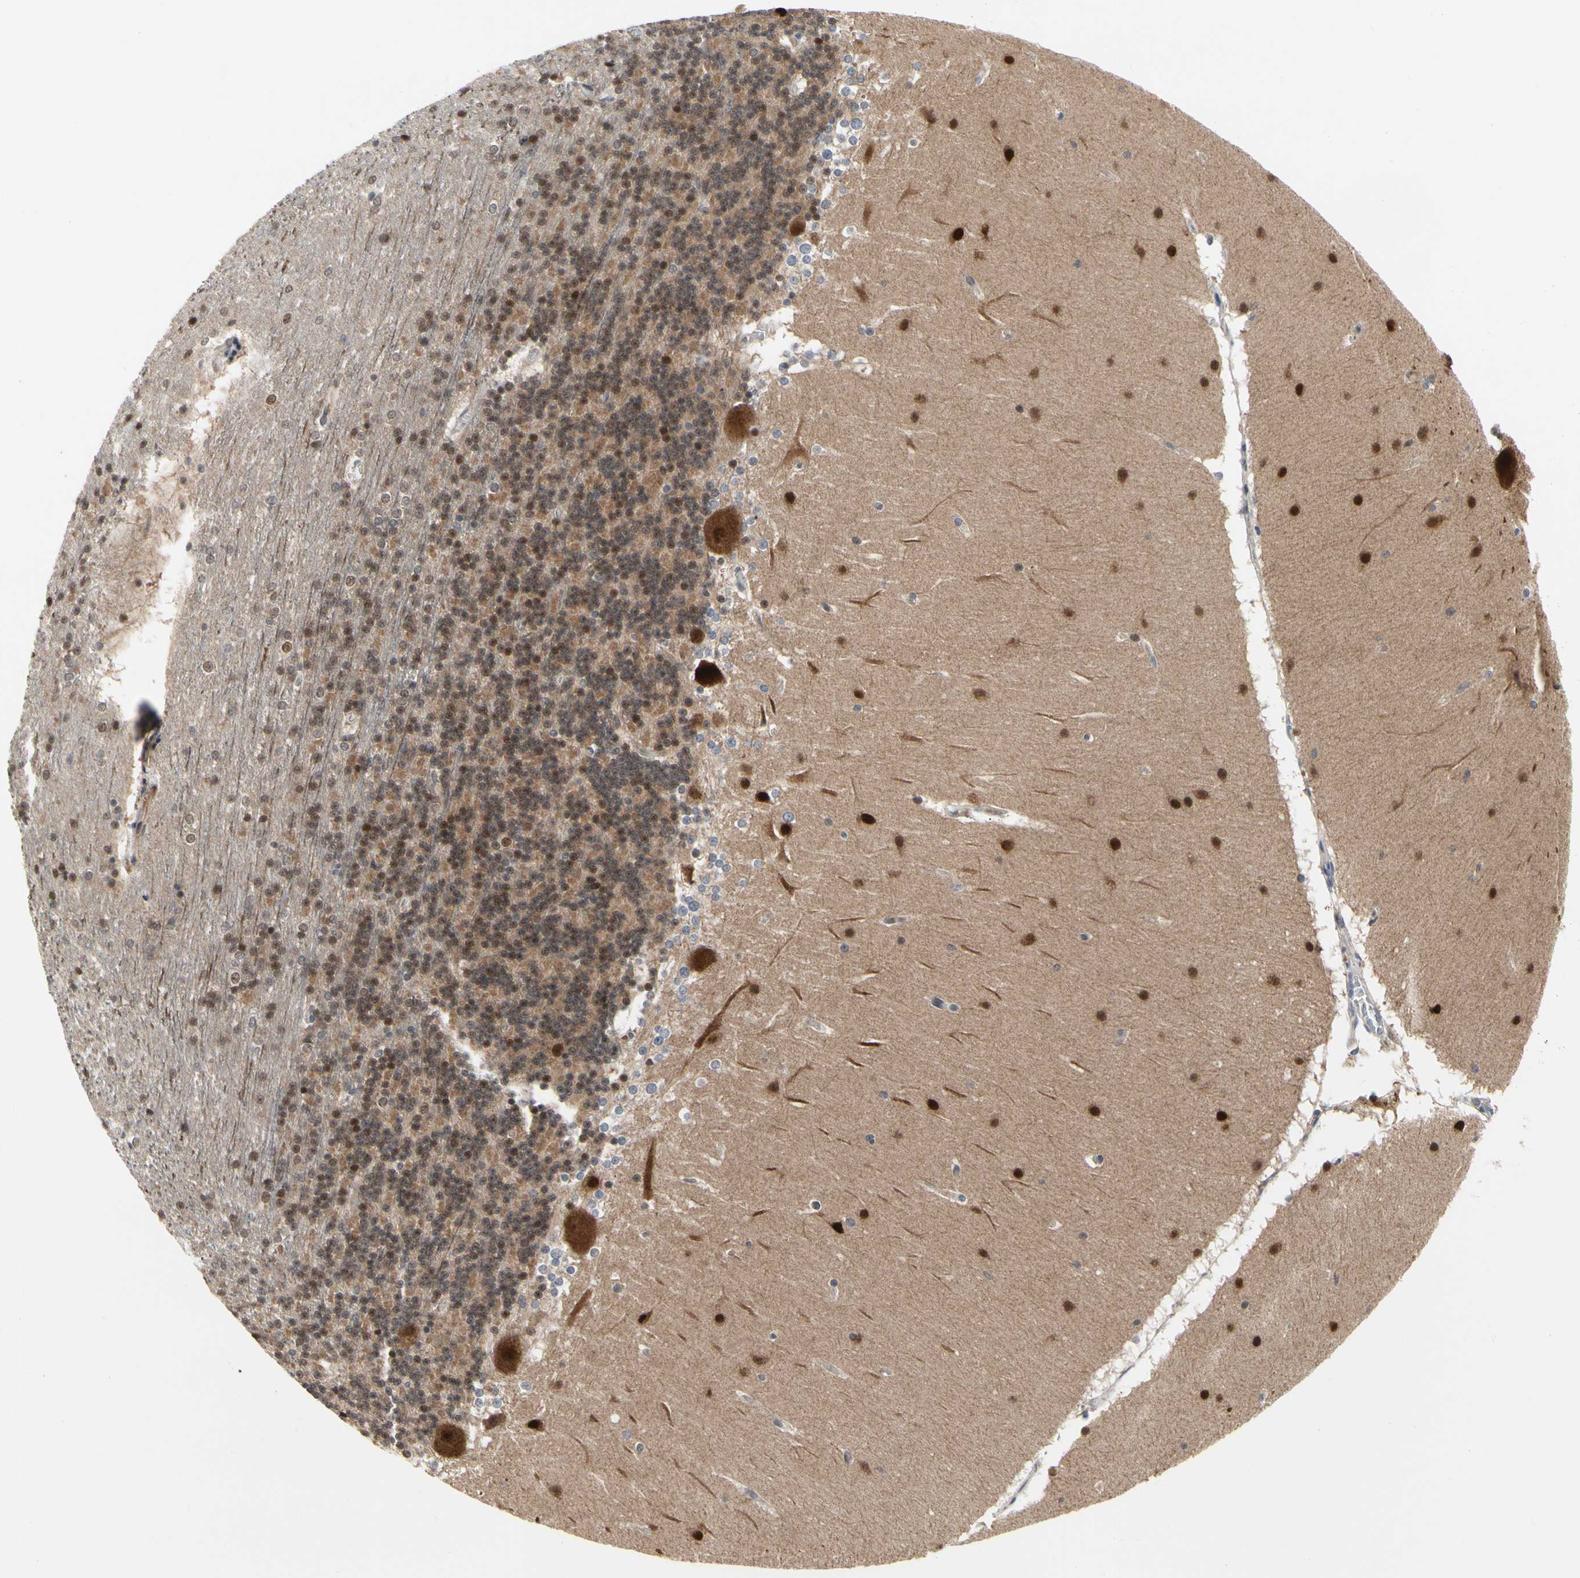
{"staining": {"intensity": "moderate", "quantity": ">75%", "location": "cytoplasmic/membranous,nuclear"}, "tissue": "cerebellum", "cell_type": "Cells in granular layer", "image_type": "normal", "snomed": [{"axis": "morphology", "description": "Normal tissue, NOS"}, {"axis": "topography", "description": "Cerebellum"}], "caption": "IHC (DAB (3,3'-diaminobenzidine)) staining of normal human cerebellum reveals moderate cytoplasmic/membranous,nuclear protein expression in about >75% of cells in granular layer.", "gene": "CDK5", "patient": {"sex": "female", "age": 19}}